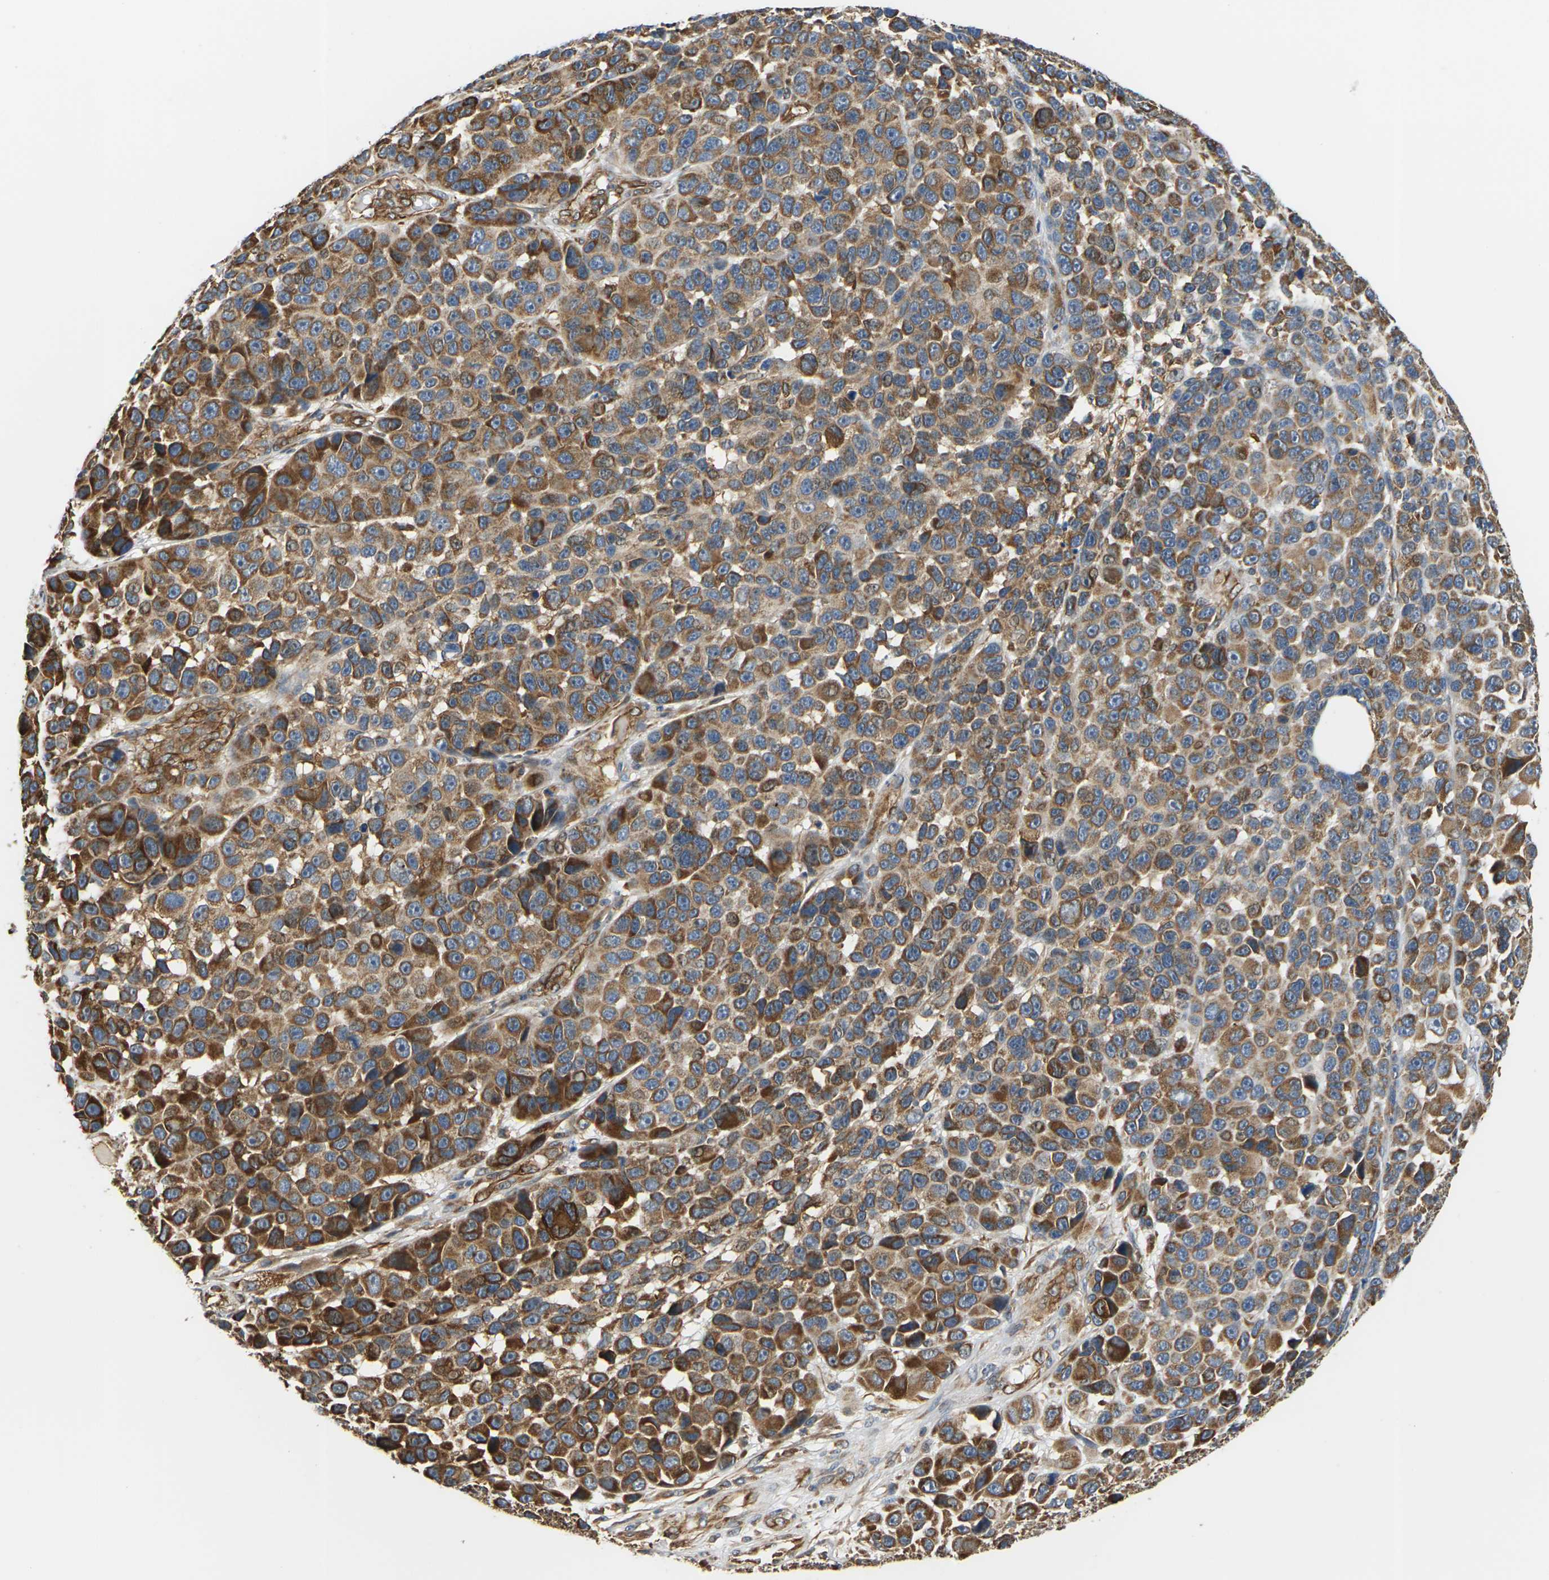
{"staining": {"intensity": "moderate", "quantity": ">75%", "location": "cytoplasmic/membranous"}, "tissue": "melanoma", "cell_type": "Tumor cells", "image_type": "cancer", "snomed": [{"axis": "morphology", "description": "Malignant melanoma, NOS"}, {"axis": "topography", "description": "Skin"}], "caption": "Melanoma stained with a brown dye demonstrates moderate cytoplasmic/membranous positive expression in about >75% of tumor cells.", "gene": "PCDHB4", "patient": {"sex": "male", "age": 53}}